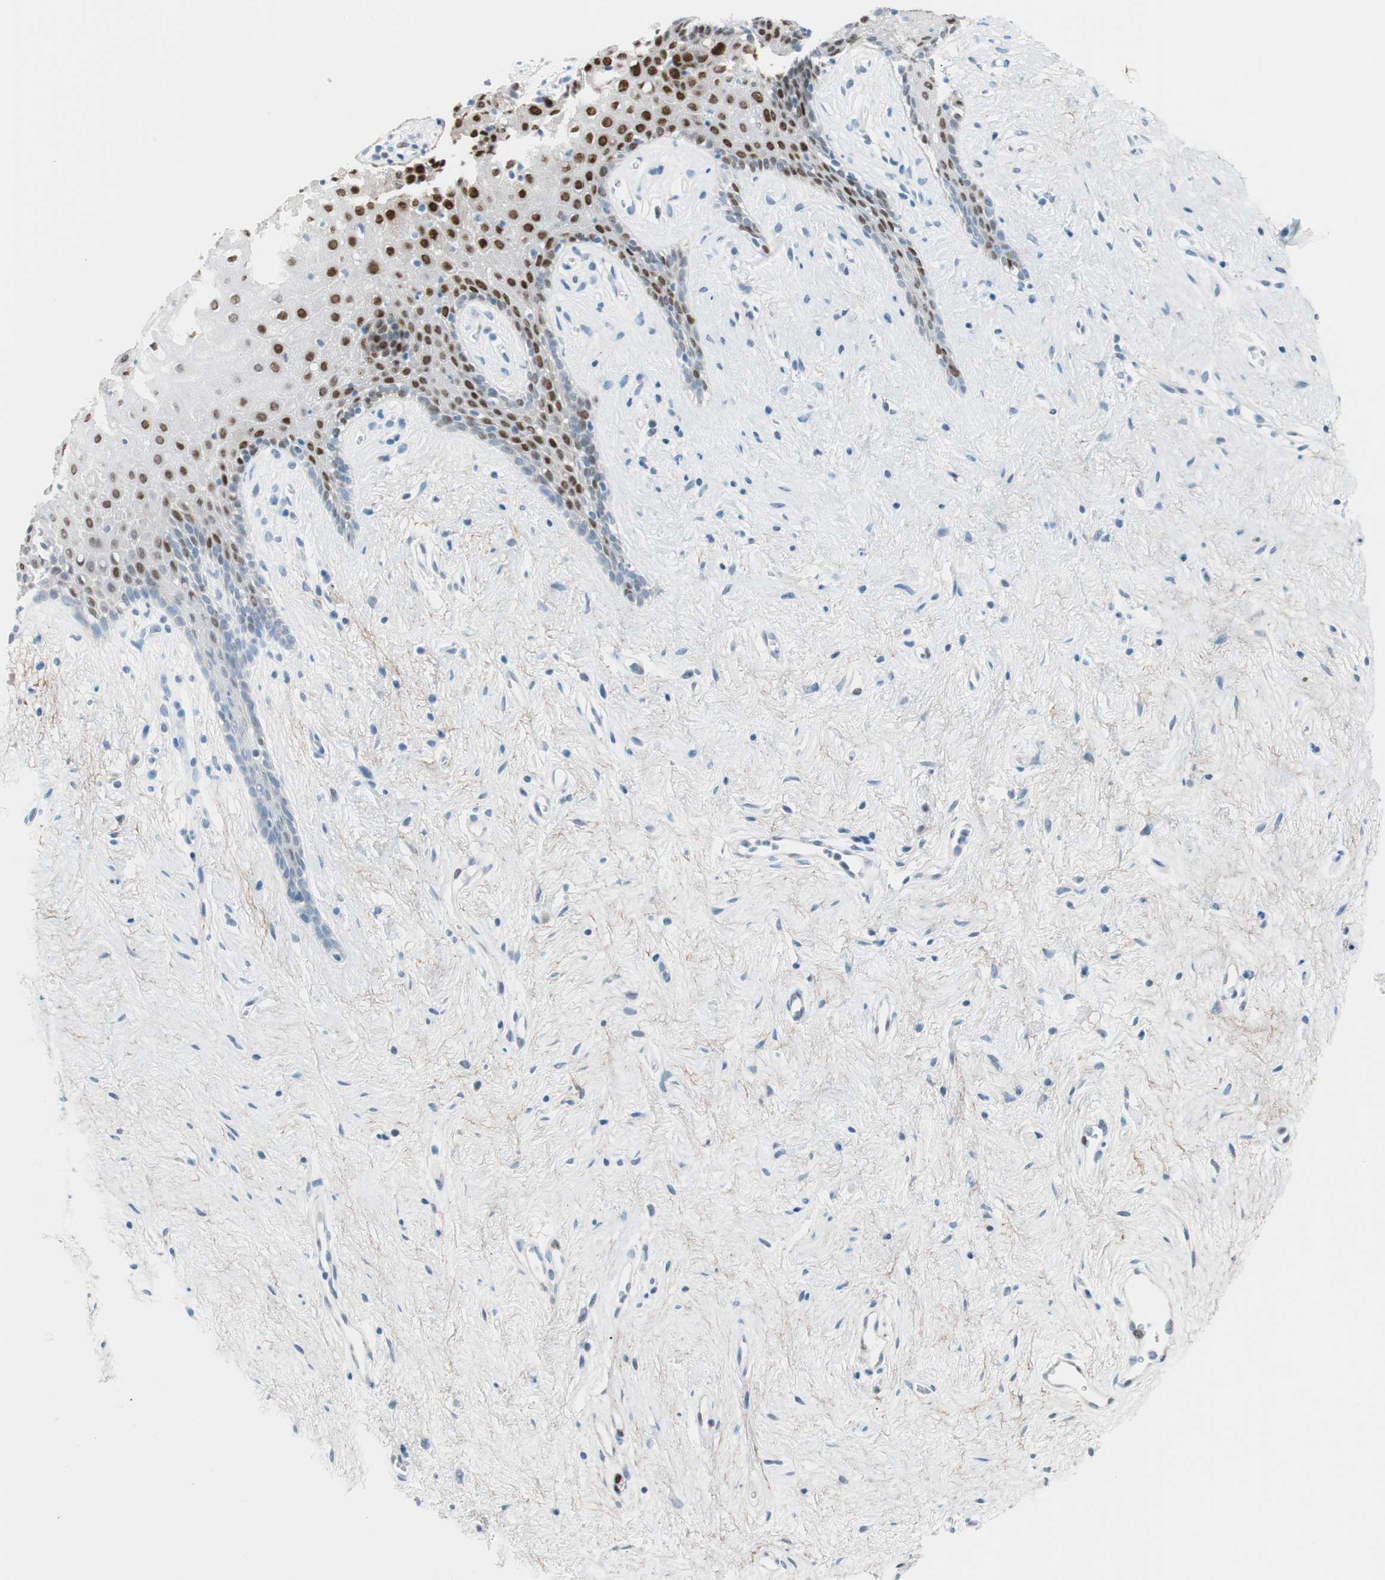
{"staining": {"intensity": "strong", "quantity": "25%-75%", "location": "nuclear"}, "tissue": "vagina", "cell_type": "Squamous epithelial cells", "image_type": "normal", "snomed": [{"axis": "morphology", "description": "Normal tissue, NOS"}, {"axis": "topography", "description": "Vagina"}], "caption": "About 25%-75% of squamous epithelial cells in benign human vagina reveal strong nuclear protein staining as visualized by brown immunohistochemical staining.", "gene": "FOSL1", "patient": {"sex": "female", "age": 44}}